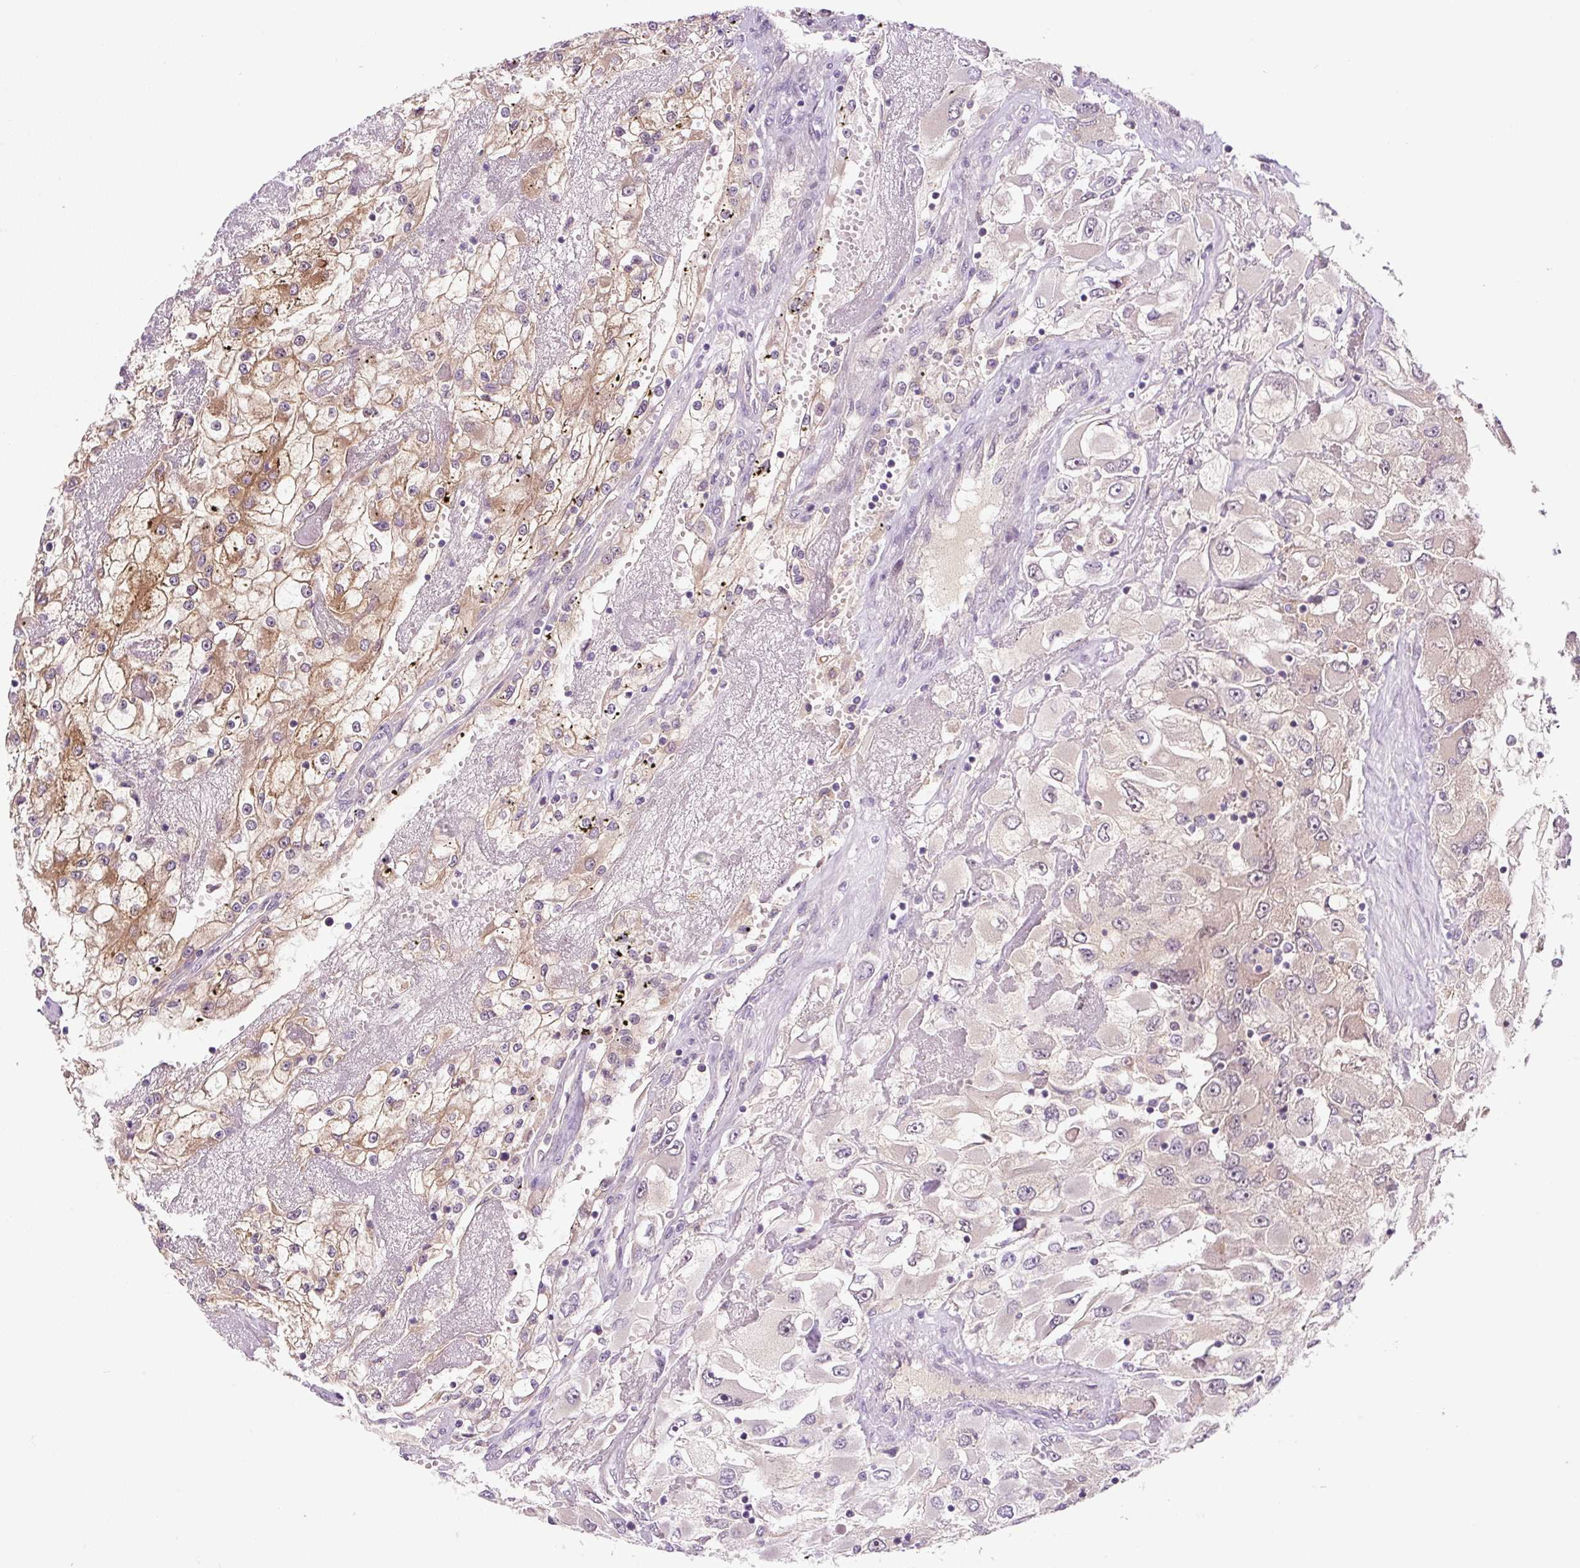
{"staining": {"intensity": "weak", "quantity": "25%-75%", "location": "cytoplasmic/membranous"}, "tissue": "renal cancer", "cell_type": "Tumor cells", "image_type": "cancer", "snomed": [{"axis": "morphology", "description": "Adenocarcinoma, NOS"}, {"axis": "topography", "description": "Kidney"}], "caption": "About 25%-75% of tumor cells in human renal adenocarcinoma show weak cytoplasmic/membranous protein staining as visualized by brown immunohistochemical staining.", "gene": "PRKAA2", "patient": {"sex": "female", "age": 52}}